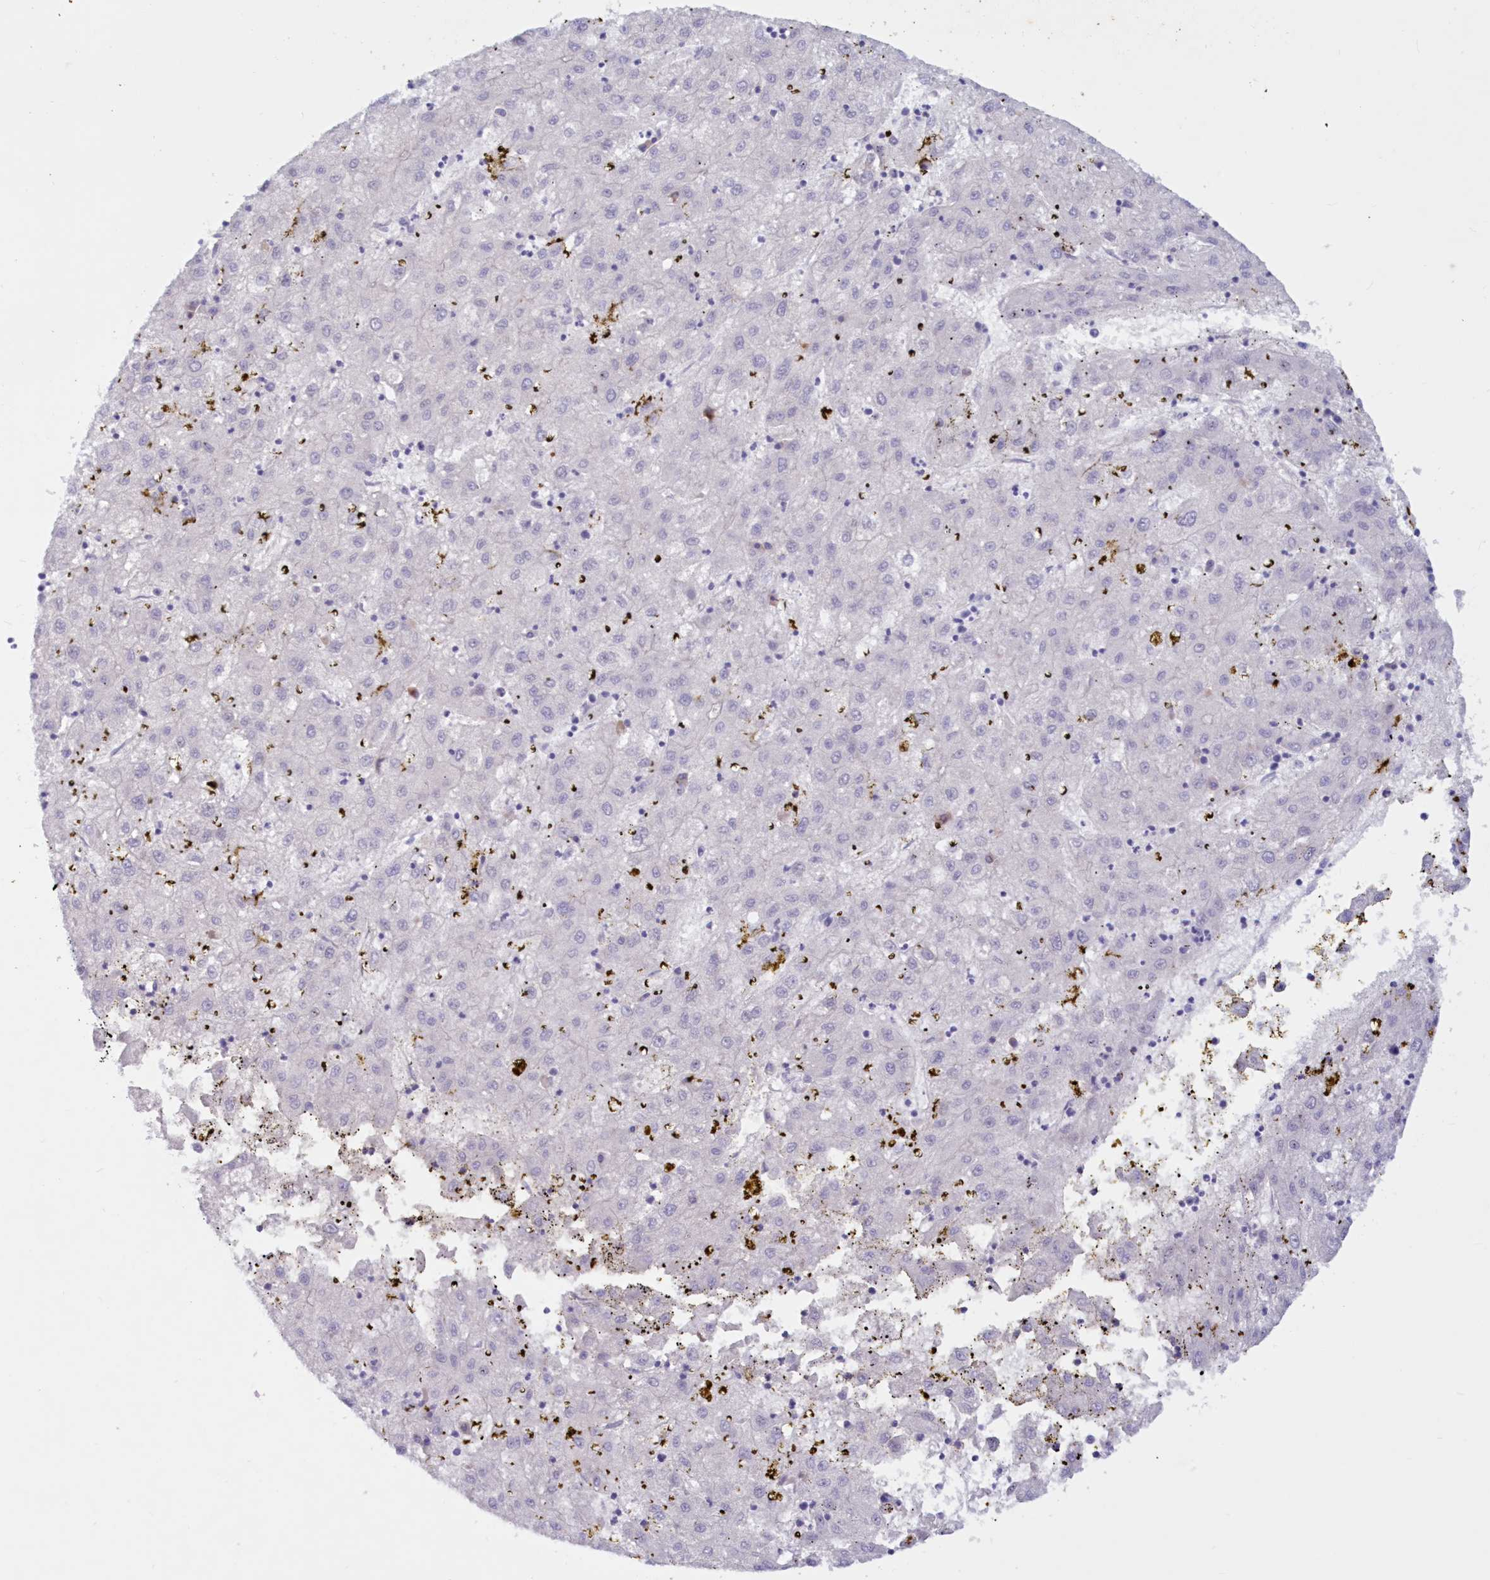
{"staining": {"intensity": "negative", "quantity": "none", "location": "none"}, "tissue": "liver cancer", "cell_type": "Tumor cells", "image_type": "cancer", "snomed": [{"axis": "morphology", "description": "Carcinoma, Hepatocellular, NOS"}, {"axis": "topography", "description": "Liver"}], "caption": "Liver cancer stained for a protein using IHC demonstrates no staining tumor cells.", "gene": "SNED1", "patient": {"sex": "male", "age": 72}}